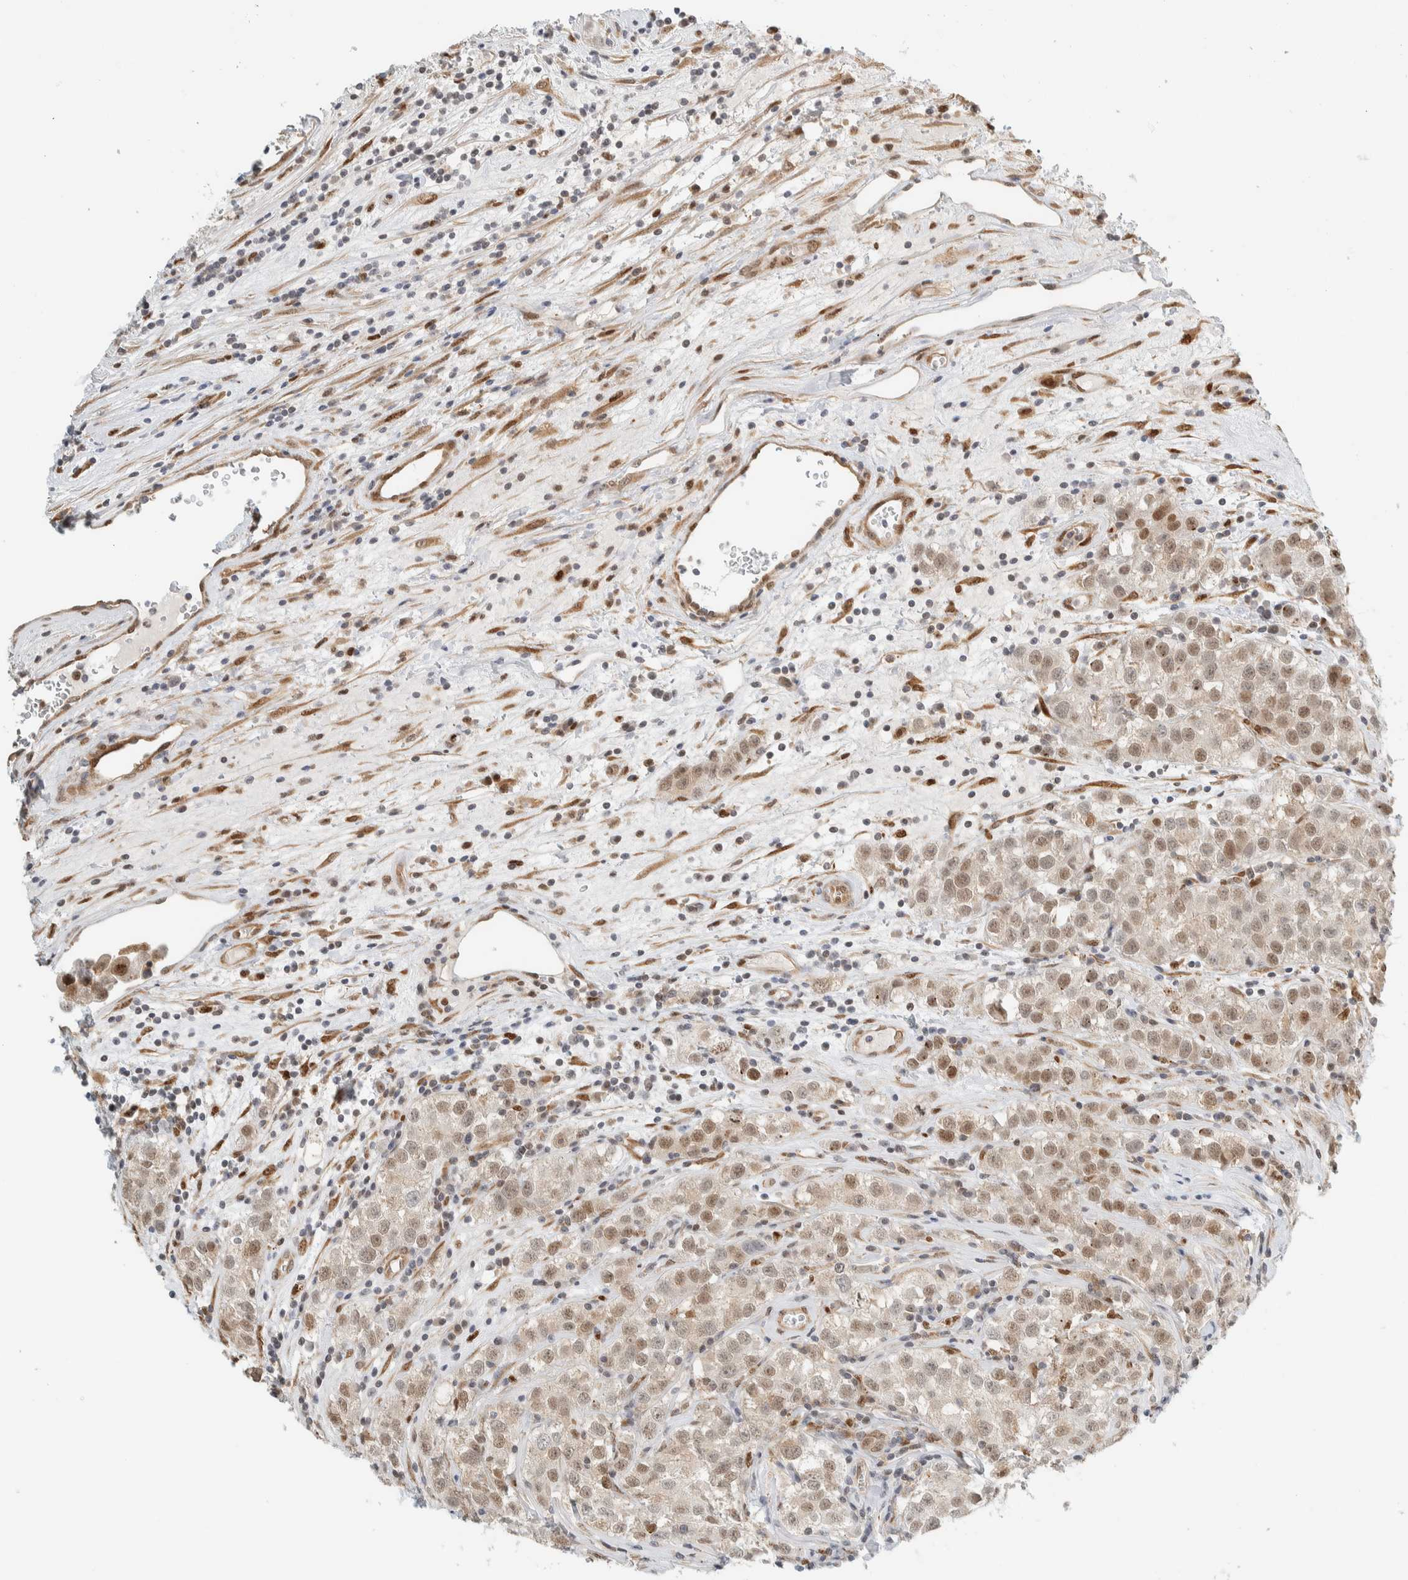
{"staining": {"intensity": "moderate", "quantity": ">75%", "location": "nuclear"}, "tissue": "testis cancer", "cell_type": "Tumor cells", "image_type": "cancer", "snomed": [{"axis": "morphology", "description": "Seminoma, NOS"}, {"axis": "morphology", "description": "Carcinoma, Embryonal, NOS"}, {"axis": "topography", "description": "Testis"}], "caption": "Immunohistochemistry histopathology image of neoplastic tissue: human testis cancer (embryonal carcinoma) stained using IHC exhibits medium levels of moderate protein expression localized specifically in the nuclear of tumor cells, appearing as a nuclear brown color.", "gene": "TFE3", "patient": {"sex": "male", "age": 43}}